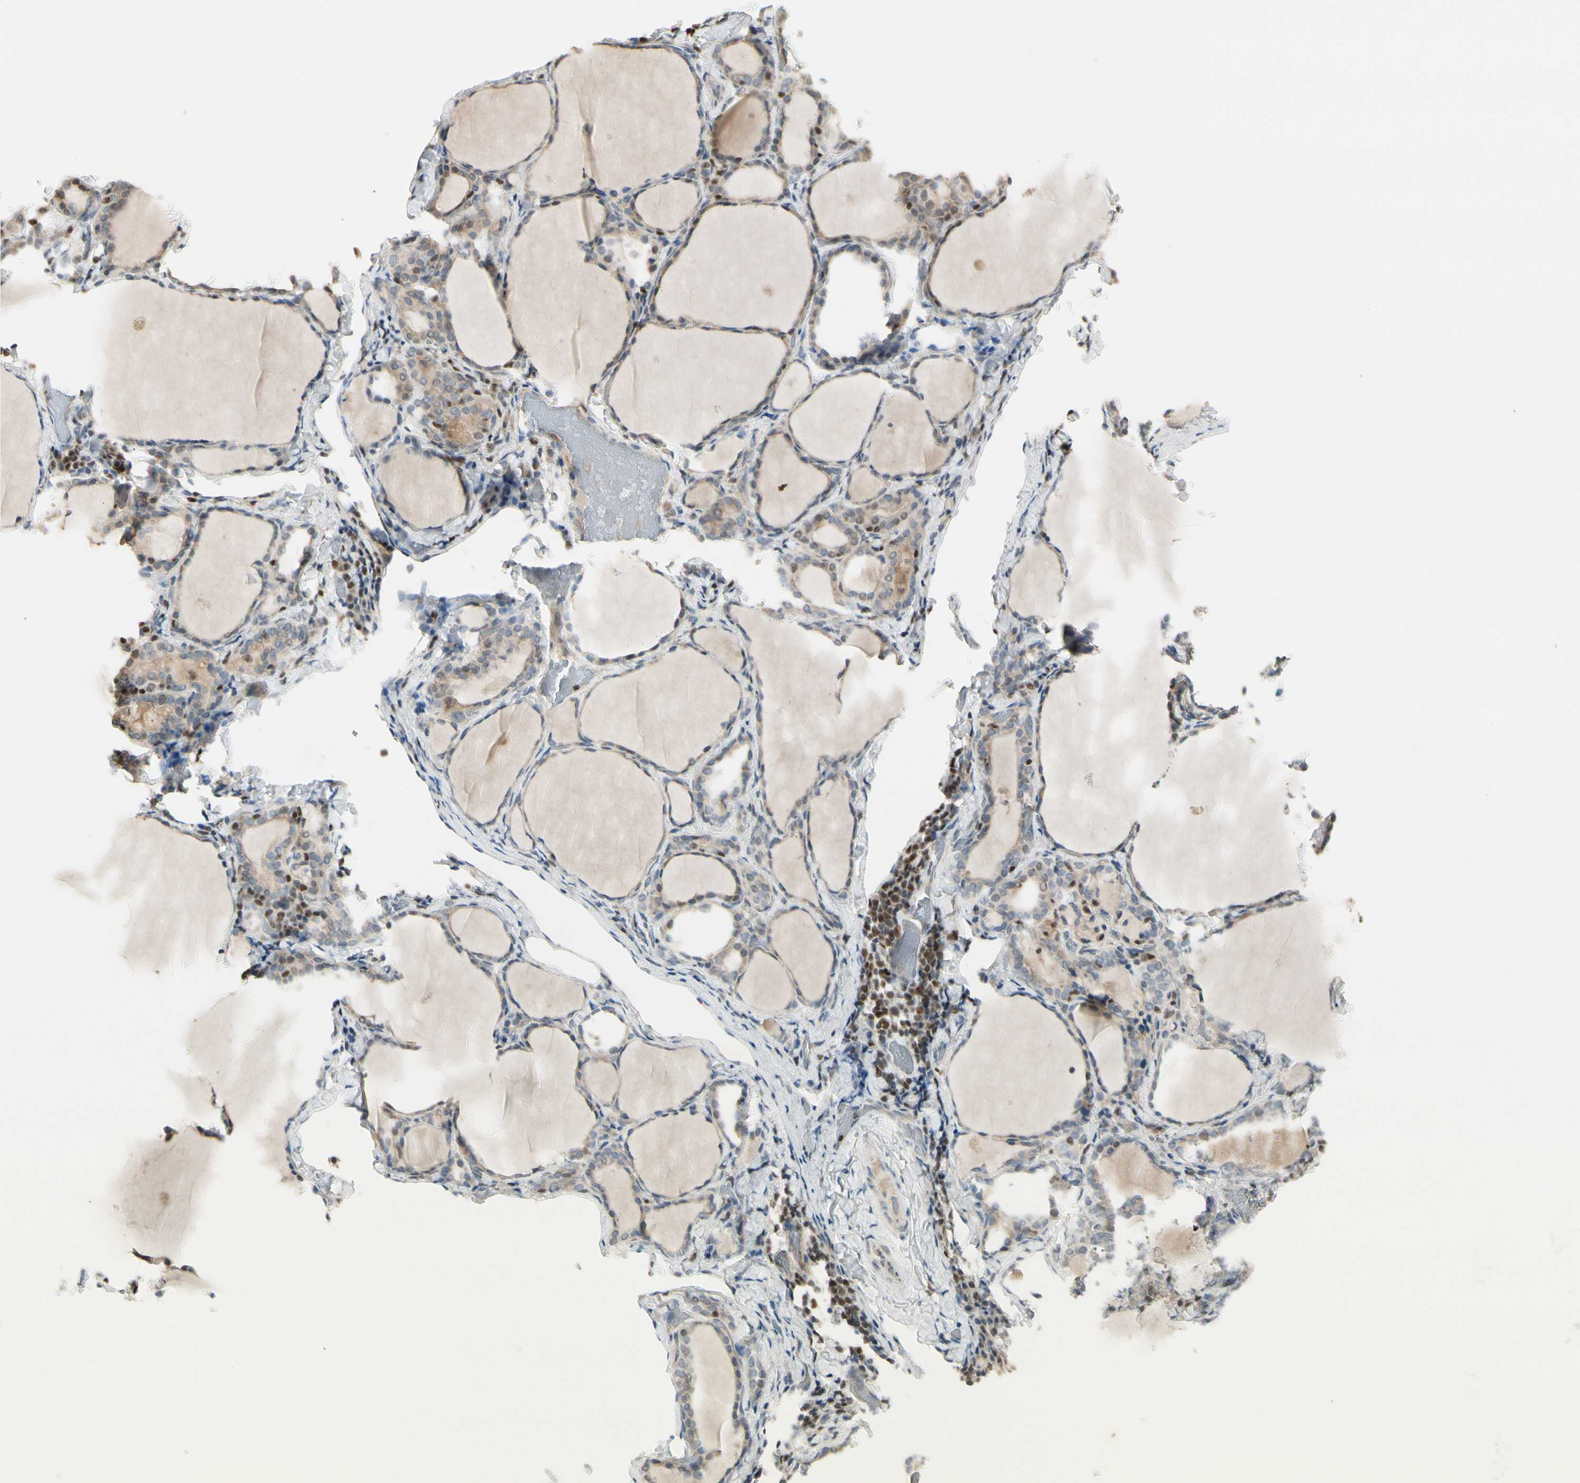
{"staining": {"intensity": "weak", "quantity": ">75%", "location": "cytoplasmic/membranous"}, "tissue": "thyroid gland", "cell_type": "Glandular cells", "image_type": "normal", "snomed": [{"axis": "morphology", "description": "Normal tissue, NOS"}, {"axis": "morphology", "description": "Papillary adenocarcinoma, NOS"}, {"axis": "topography", "description": "Thyroid gland"}], "caption": "IHC of benign thyroid gland reveals low levels of weak cytoplasmic/membranous expression in about >75% of glandular cells.", "gene": "NFYA", "patient": {"sex": "female", "age": 30}}